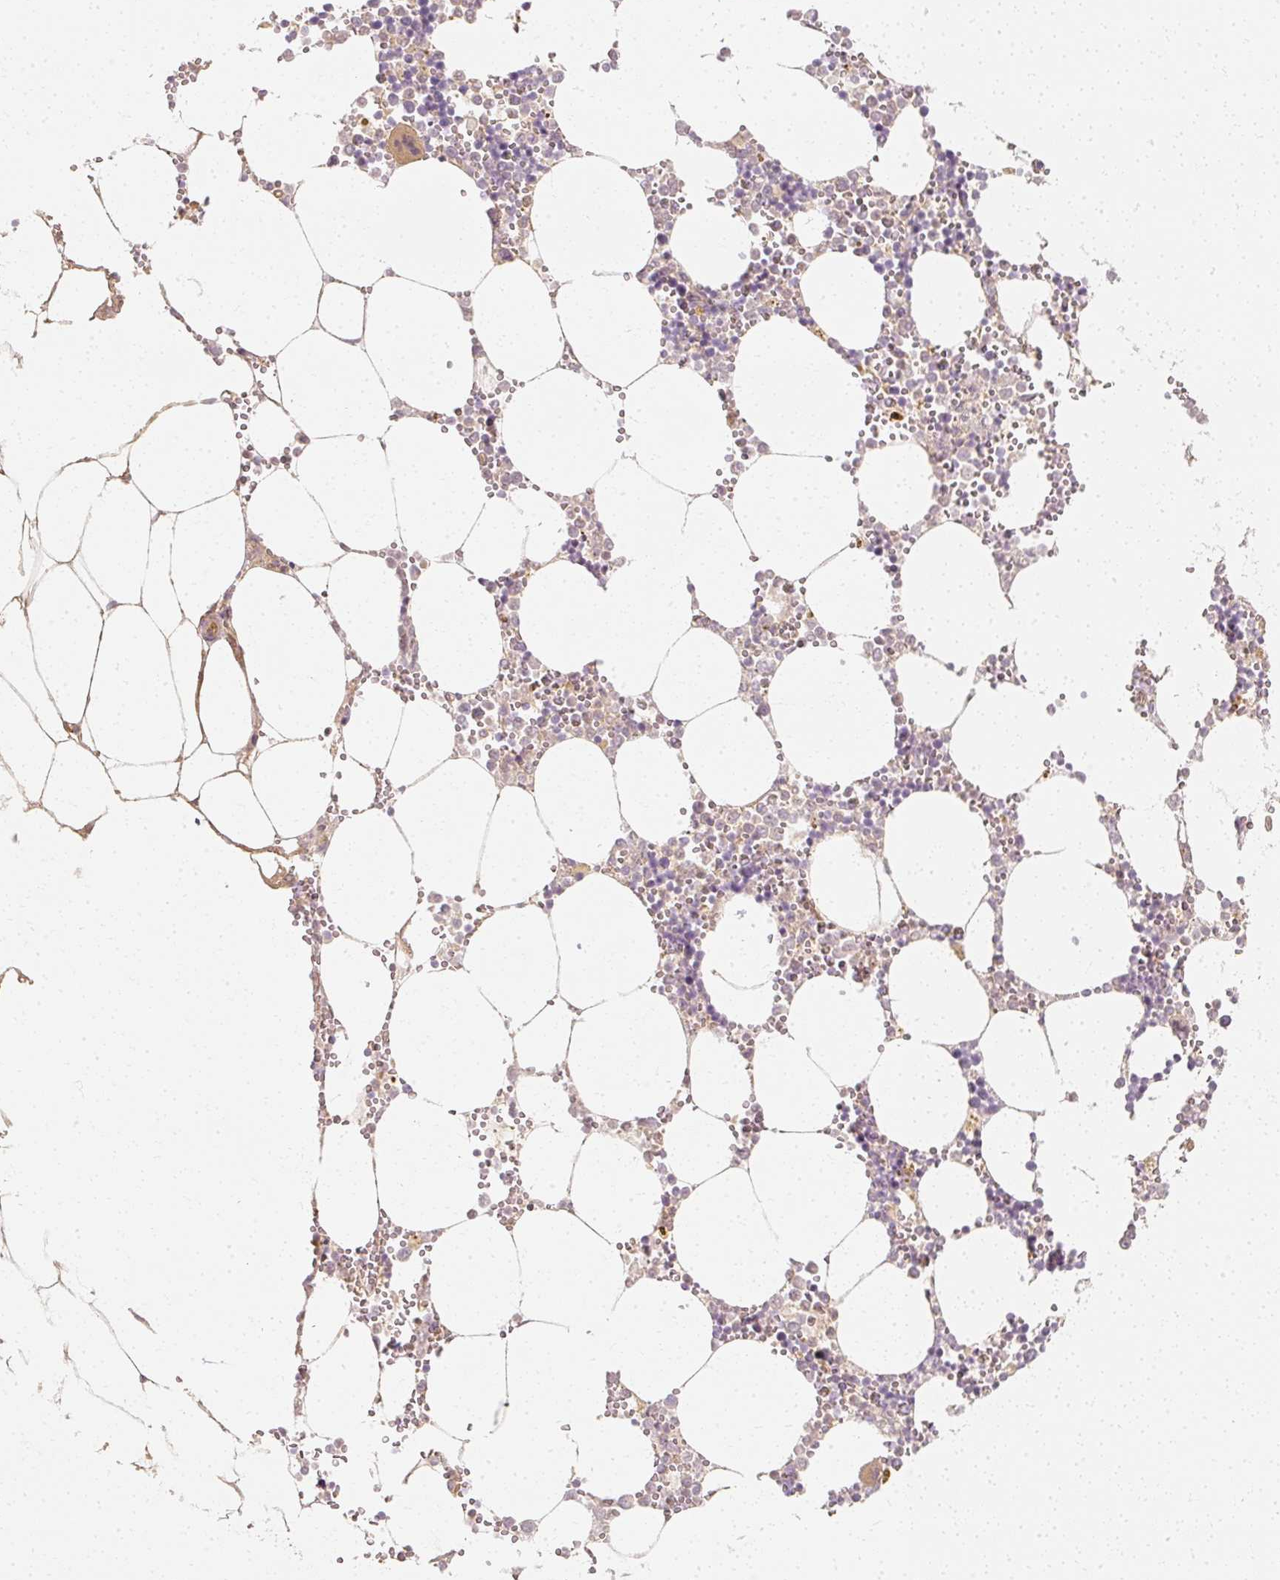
{"staining": {"intensity": "moderate", "quantity": "<25%", "location": "cytoplasmic/membranous"}, "tissue": "bone marrow", "cell_type": "Hematopoietic cells", "image_type": "normal", "snomed": [{"axis": "morphology", "description": "Normal tissue, NOS"}, {"axis": "topography", "description": "Bone marrow"}], "caption": "A micrograph of bone marrow stained for a protein shows moderate cytoplasmic/membranous brown staining in hematopoietic cells. The staining was performed using DAB to visualize the protein expression in brown, while the nuclei were stained in blue with hematoxylin (Magnification: 20x).", "gene": "GNAQ", "patient": {"sex": "male", "age": 54}}